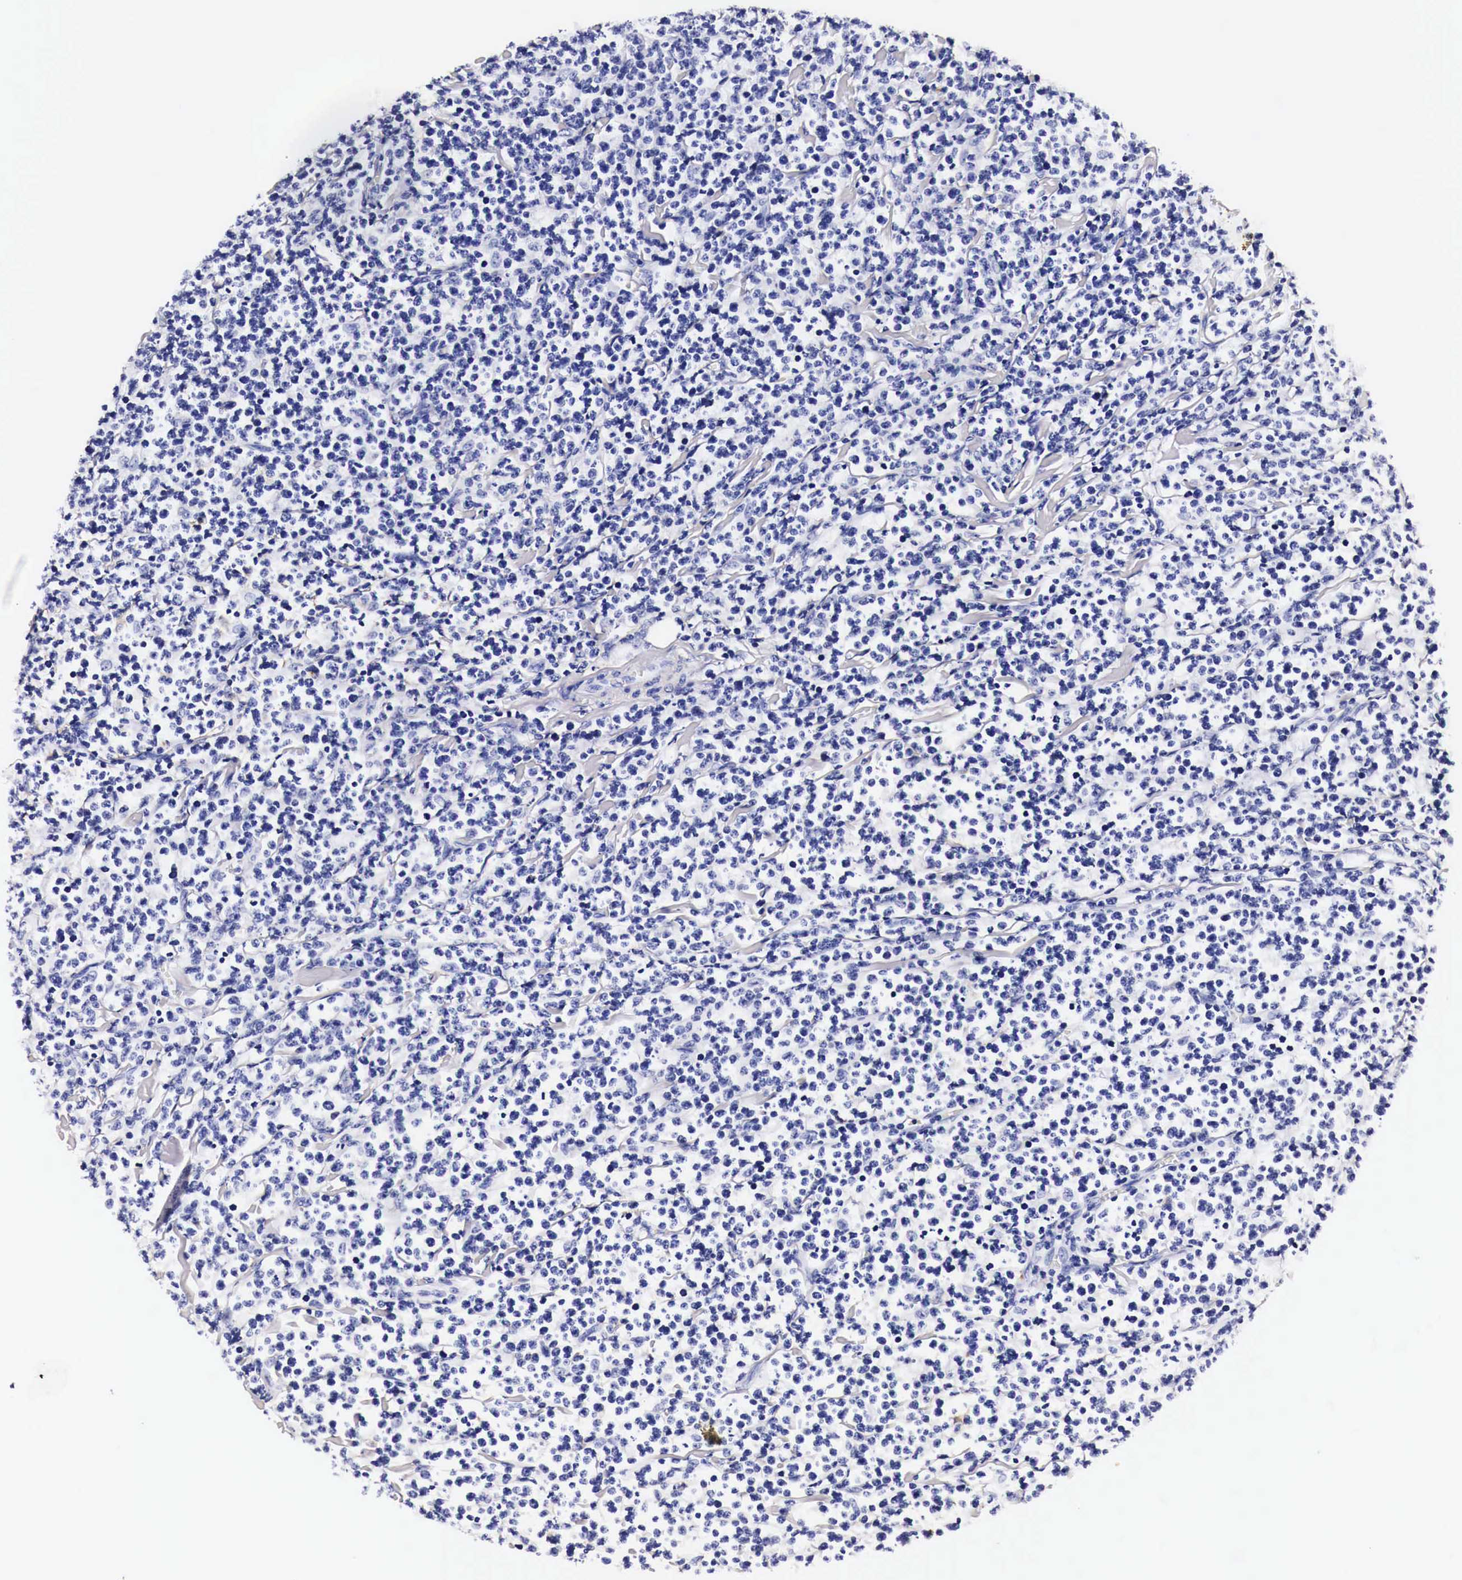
{"staining": {"intensity": "negative", "quantity": "none", "location": "none"}, "tissue": "lymphoma", "cell_type": "Tumor cells", "image_type": "cancer", "snomed": [{"axis": "morphology", "description": "Malignant lymphoma, non-Hodgkin's type, High grade"}, {"axis": "topography", "description": "Small intestine"}, {"axis": "topography", "description": "Colon"}], "caption": "This is an immunohistochemistry histopathology image of malignant lymphoma, non-Hodgkin's type (high-grade). There is no staining in tumor cells.", "gene": "EGFR", "patient": {"sex": "male", "age": 8}}